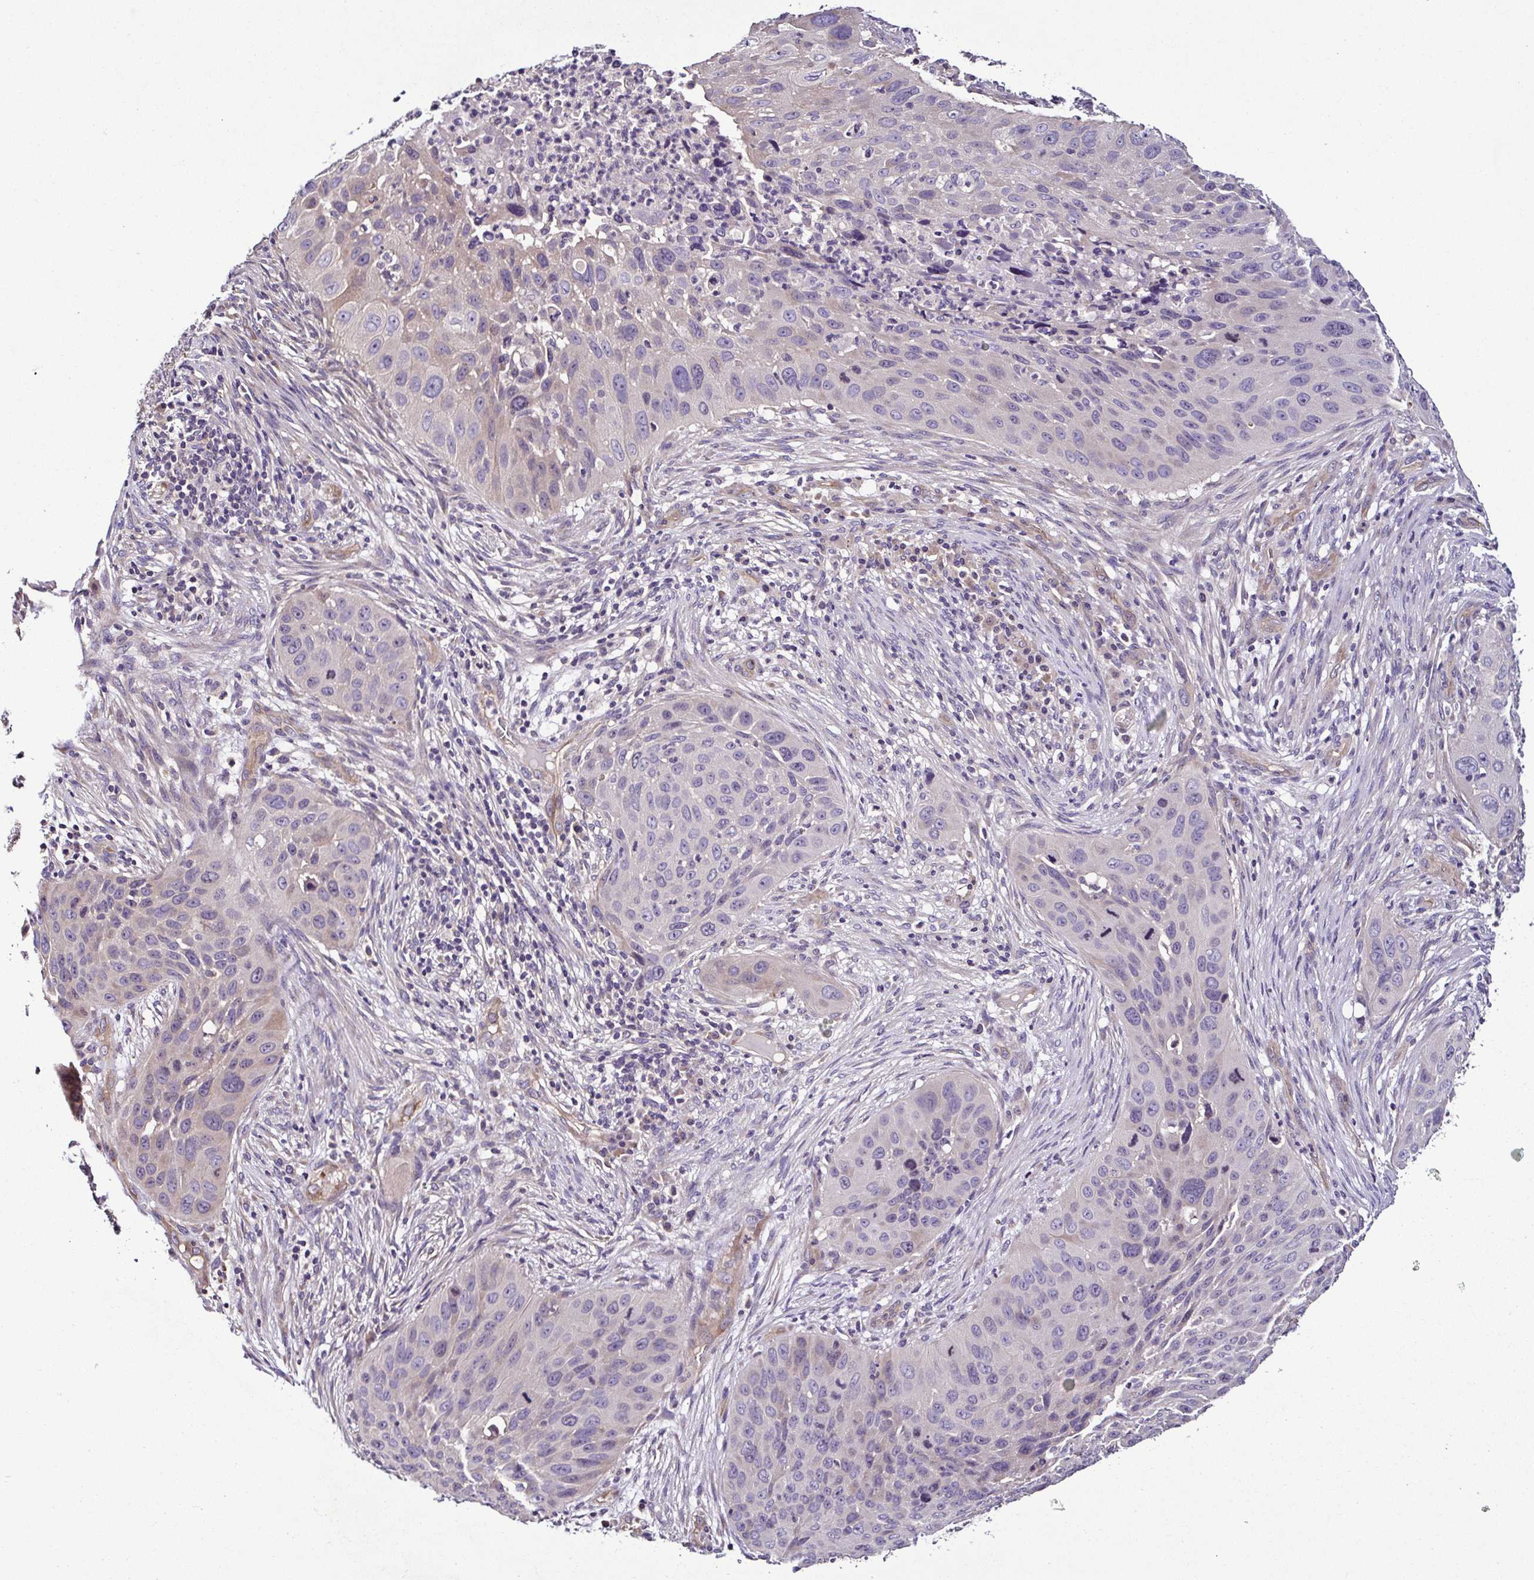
{"staining": {"intensity": "negative", "quantity": "none", "location": "none"}, "tissue": "lung cancer", "cell_type": "Tumor cells", "image_type": "cancer", "snomed": [{"axis": "morphology", "description": "Squamous cell carcinoma, NOS"}, {"axis": "topography", "description": "Lung"}], "caption": "Immunohistochemistry image of squamous cell carcinoma (lung) stained for a protein (brown), which shows no expression in tumor cells. (Brightfield microscopy of DAB immunohistochemistry (IHC) at high magnification).", "gene": "LMOD2", "patient": {"sex": "male", "age": 63}}